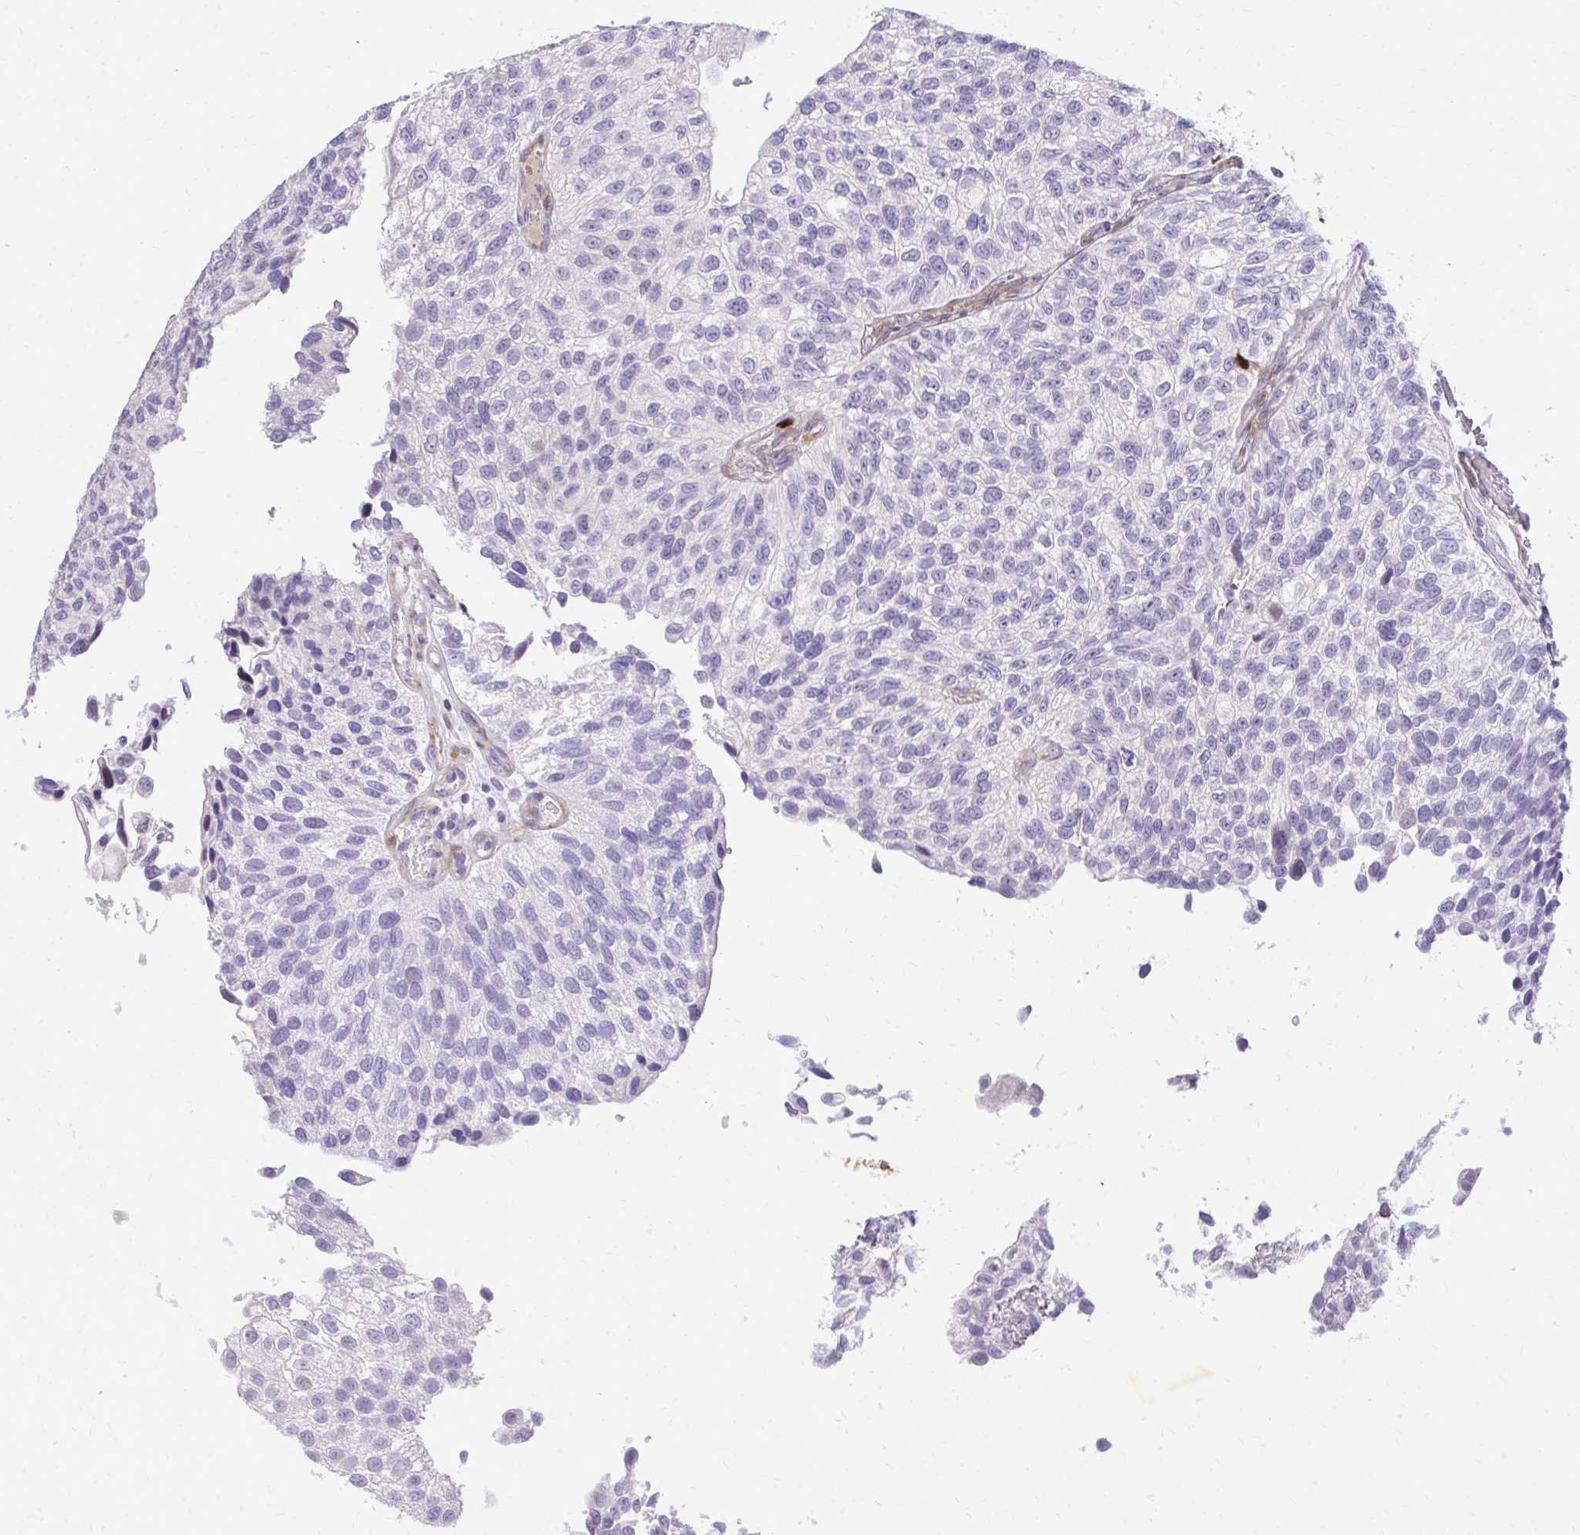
{"staining": {"intensity": "negative", "quantity": "none", "location": "none"}, "tissue": "urothelial cancer", "cell_type": "Tumor cells", "image_type": "cancer", "snomed": [{"axis": "morphology", "description": "Urothelial carcinoma, NOS"}, {"axis": "topography", "description": "Urinary bladder"}], "caption": "Tumor cells show no significant expression in transitional cell carcinoma. (Stains: DAB immunohistochemistry (IHC) with hematoxylin counter stain, Microscopy: brightfield microscopy at high magnification).", "gene": "DLX4", "patient": {"sex": "male", "age": 87}}